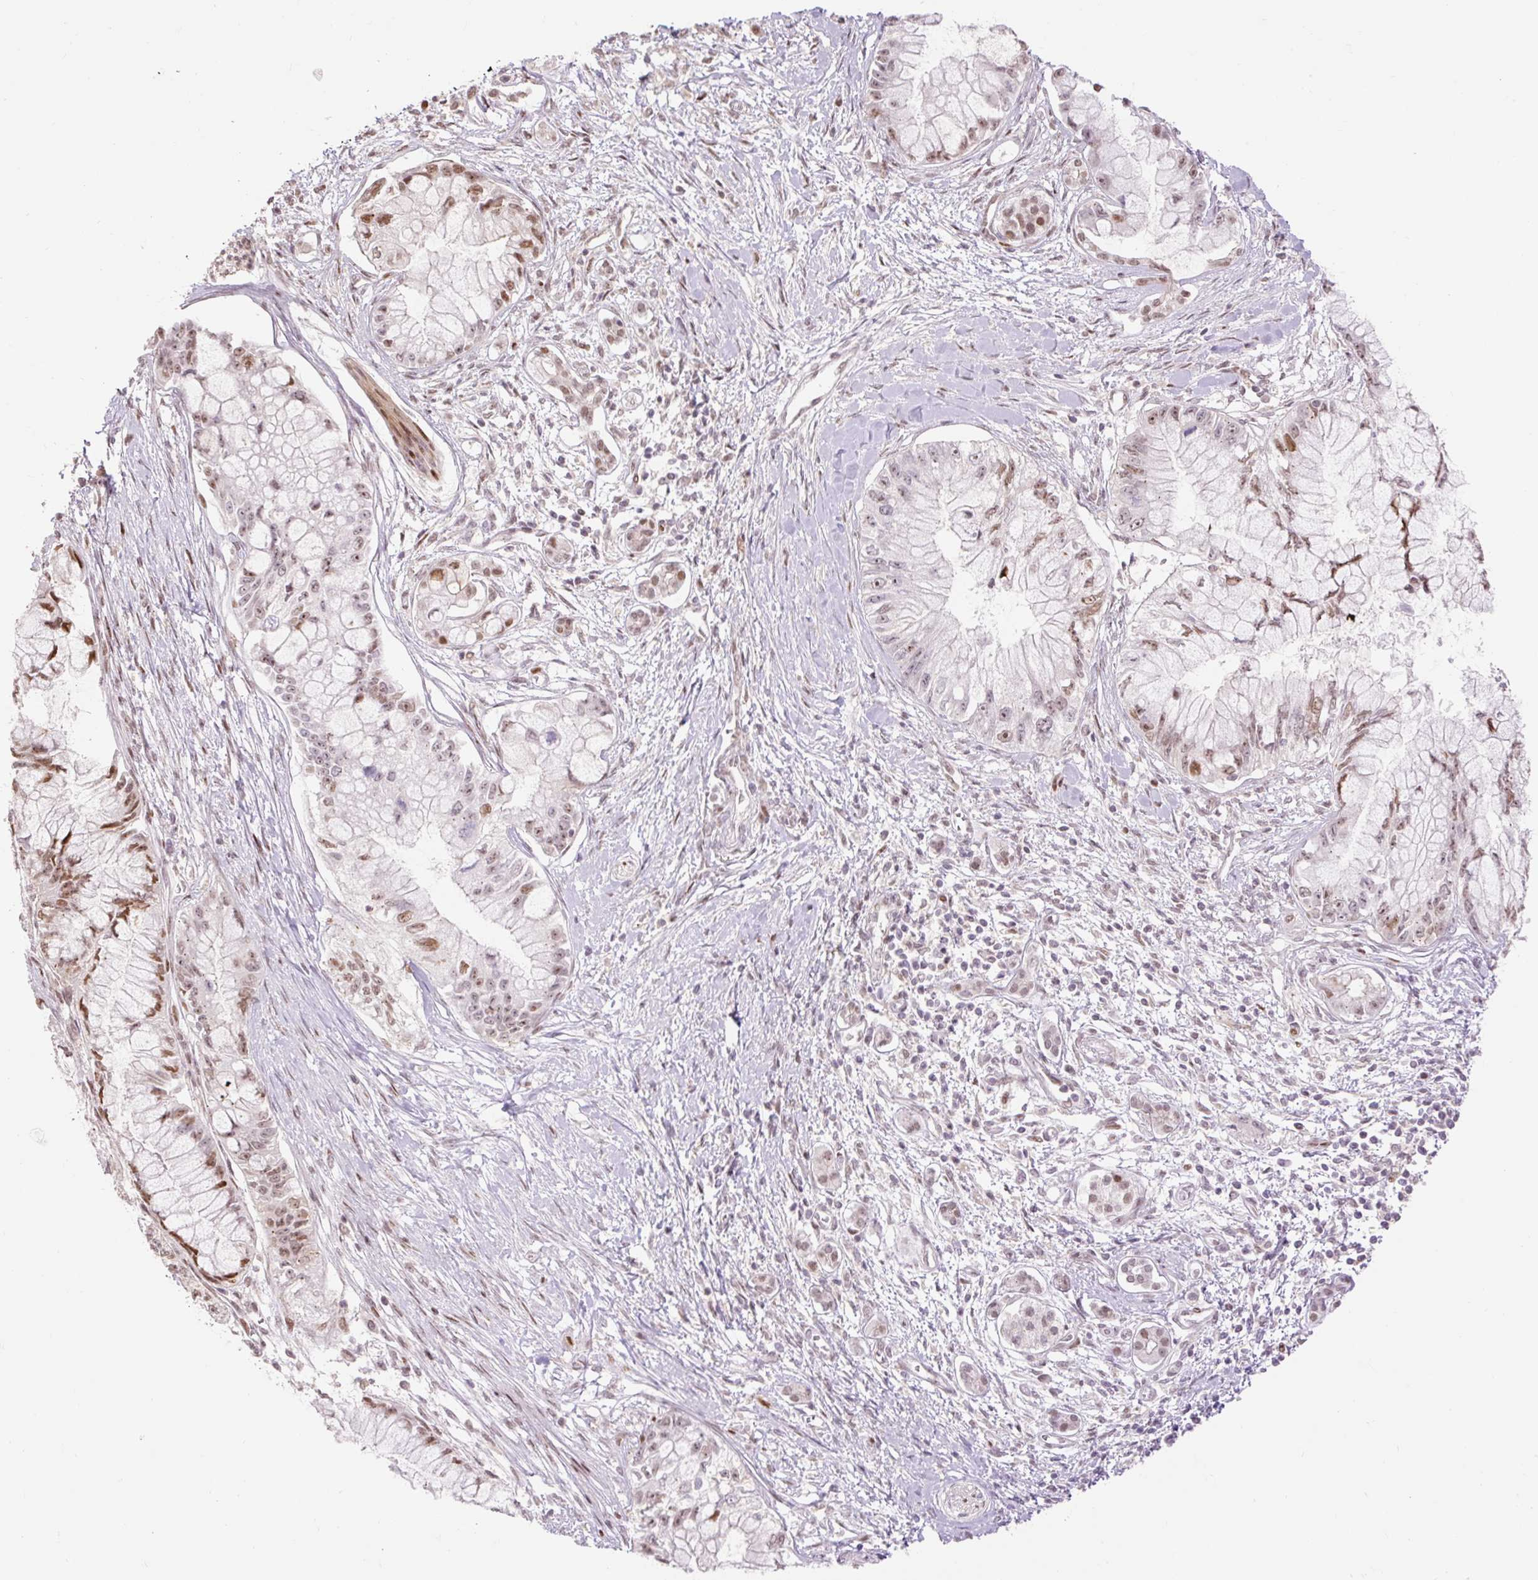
{"staining": {"intensity": "moderate", "quantity": ">75%", "location": "nuclear"}, "tissue": "pancreatic cancer", "cell_type": "Tumor cells", "image_type": "cancer", "snomed": [{"axis": "morphology", "description": "Adenocarcinoma, NOS"}, {"axis": "topography", "description": "Pancreas"}], "caption": "IHC image of human pancreatic cancer stained for a protein (brown), which exhibits medium levels of moderate nuclear staining in approximately >75% of tumor cells.", "gene": "RIPPLY3", "patient": {"sex": "male", "age": 48}}